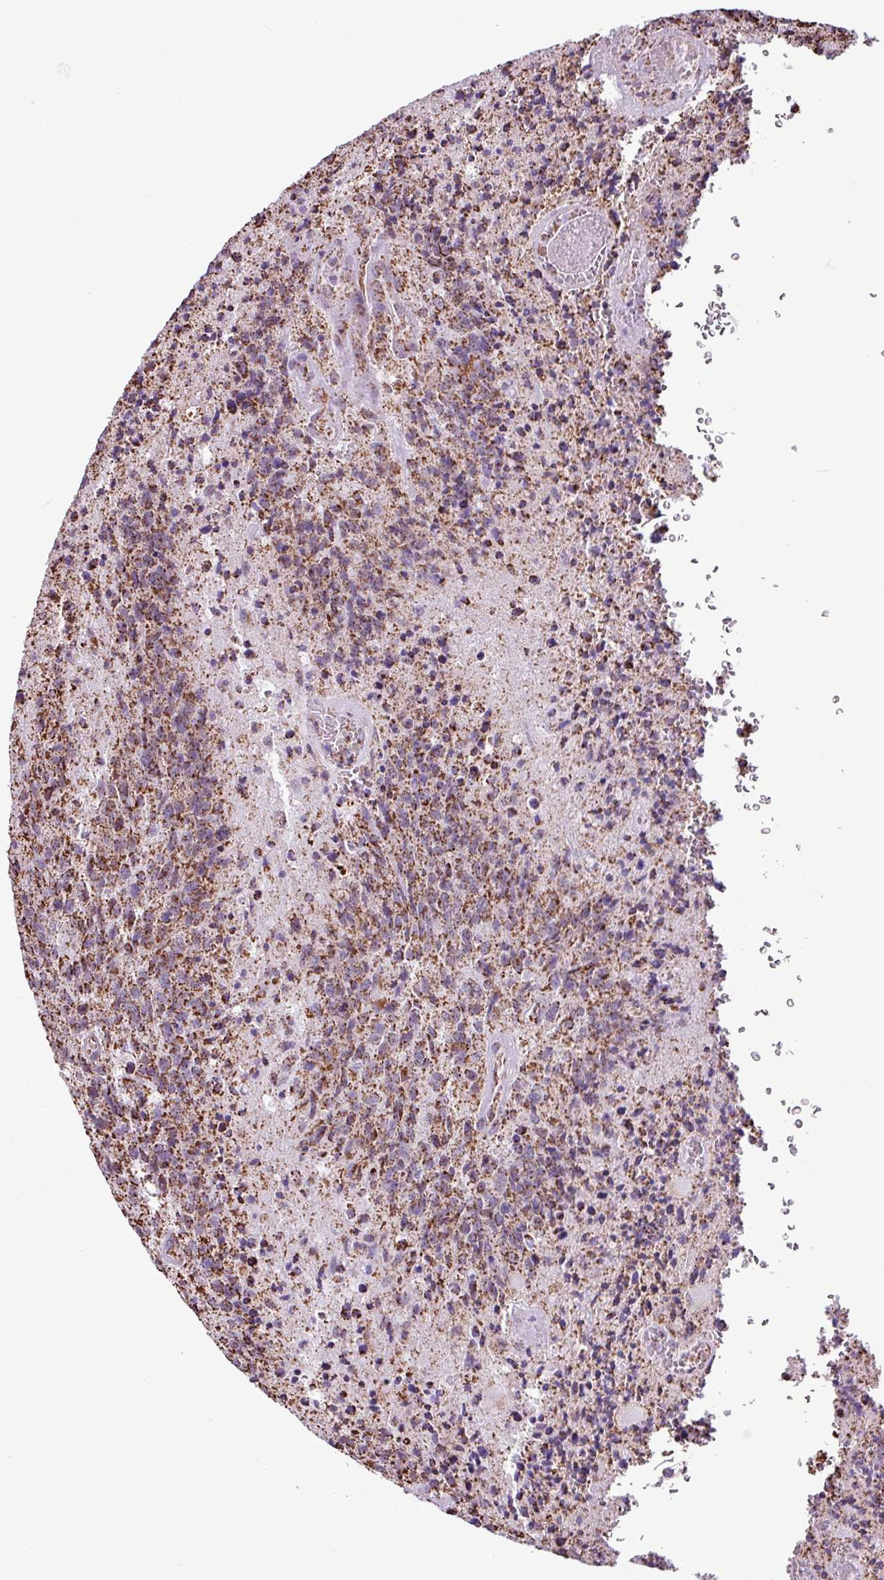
{"staining": {"intensity": "moderate", "quantity": ">75%", "location": "cytoplasmic/membranous"}, "tissue": "glioma", "cell_type": "Tumor cells", "image_type": "cancer", "snomed": [{"axis": "morphology", "description": "Glioma, malignant, High grade"}, {"axis": "topography", "description": "Brain"}], "caption": "There is medium levels of moderate cytoplasmic/membranous positivity in tumor cells of glioma, as demonstrated by immunohistochemical staining (brown color).", "gene": "ALG8", "patient": {"sex": "male", "age": 36}}